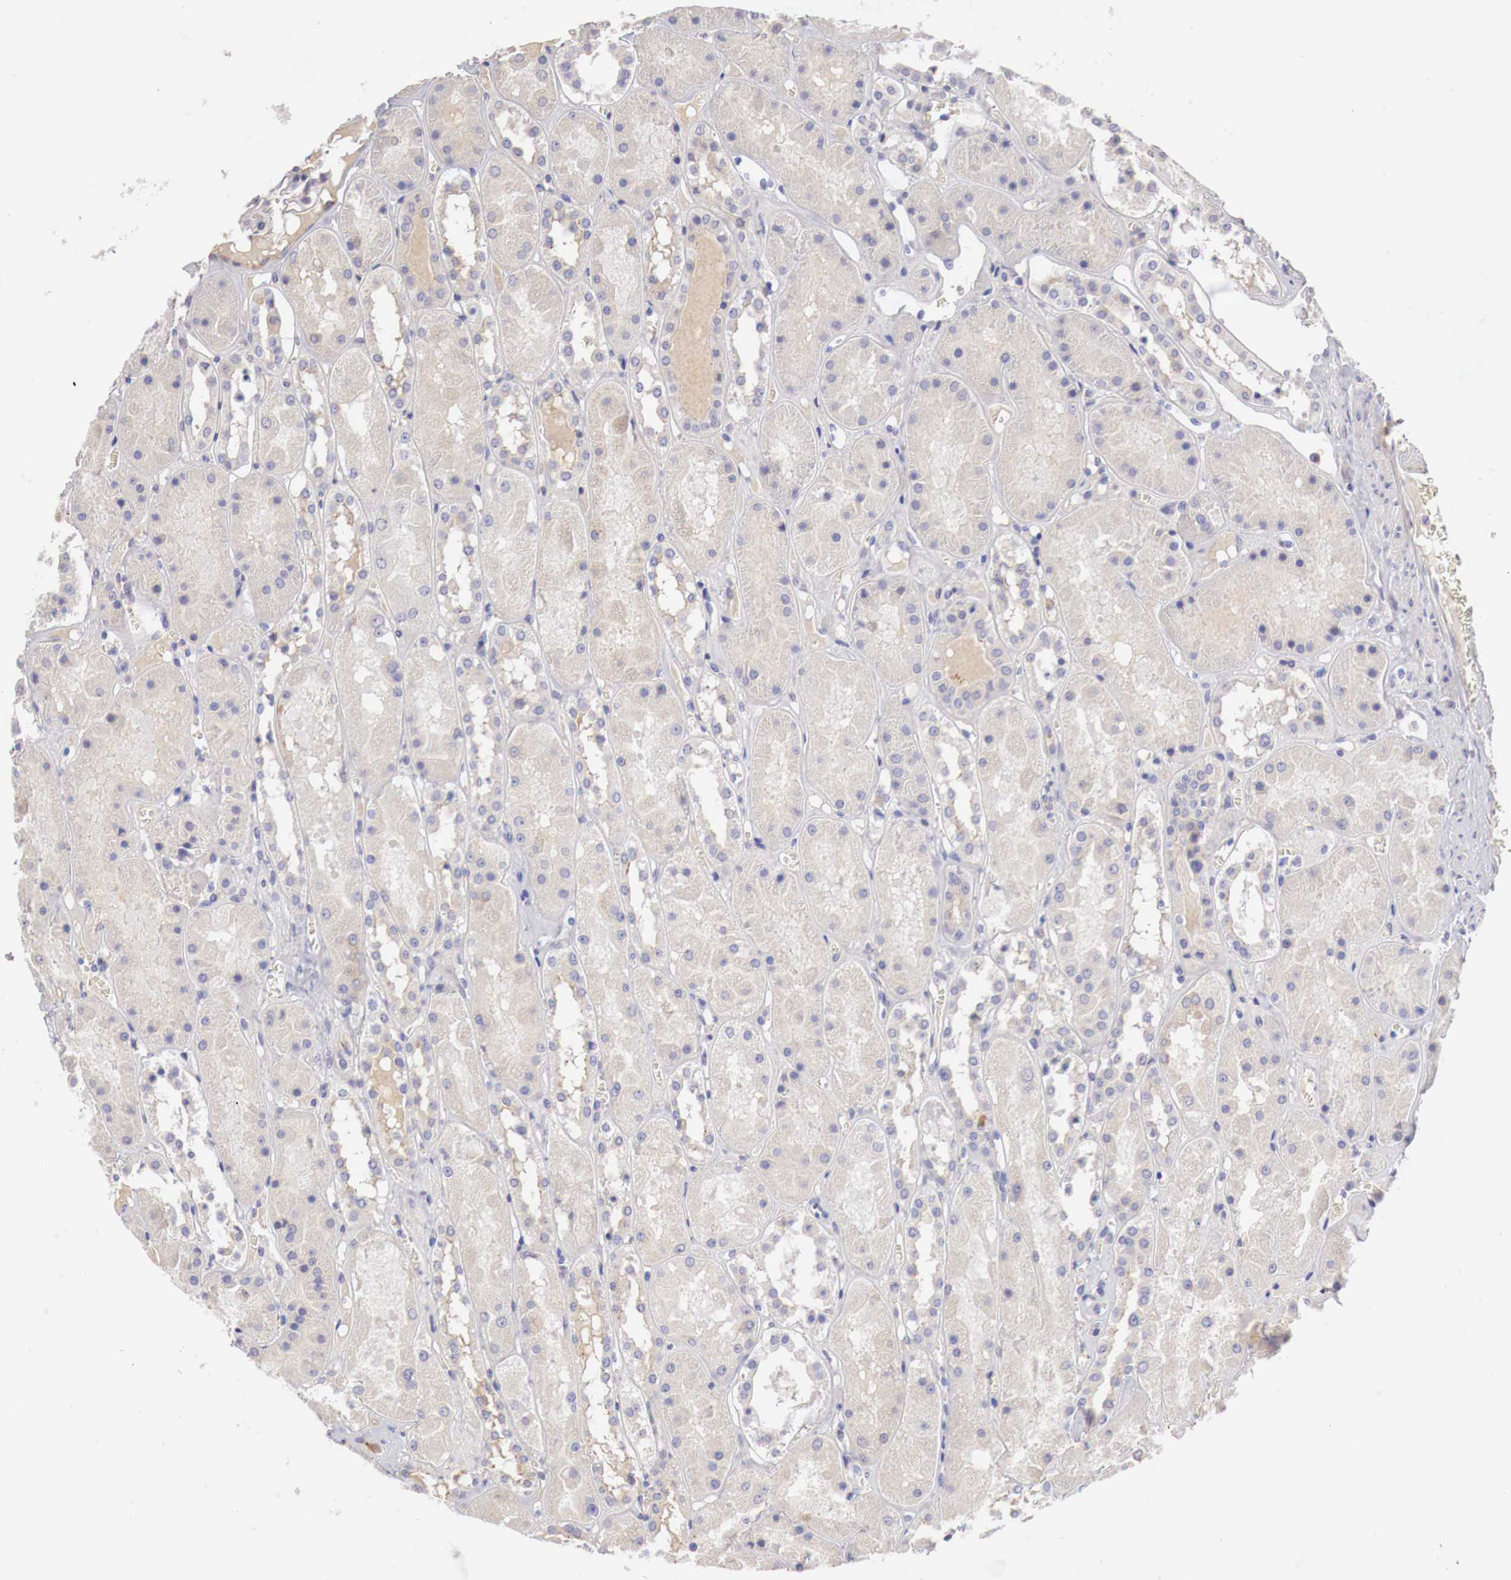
{"staining": {"intensity": "negative", "quantity": "none", "location": "none"}, "tissue": "kidney", "cell_type": "Cells in glomeruli", "image_type": "normal", "snomed": [{"axis": "morphology", "description": "Normal tissue, NOS"}, {"axis": "topography", "description": "Kidney"}], "caption": "A histopathology image of kidney stained for a protein demonstrates no brown staining in cells in glomeruli.", "gene": "KLHDC7B", "patient": {"sex": "male", "age": 36}}